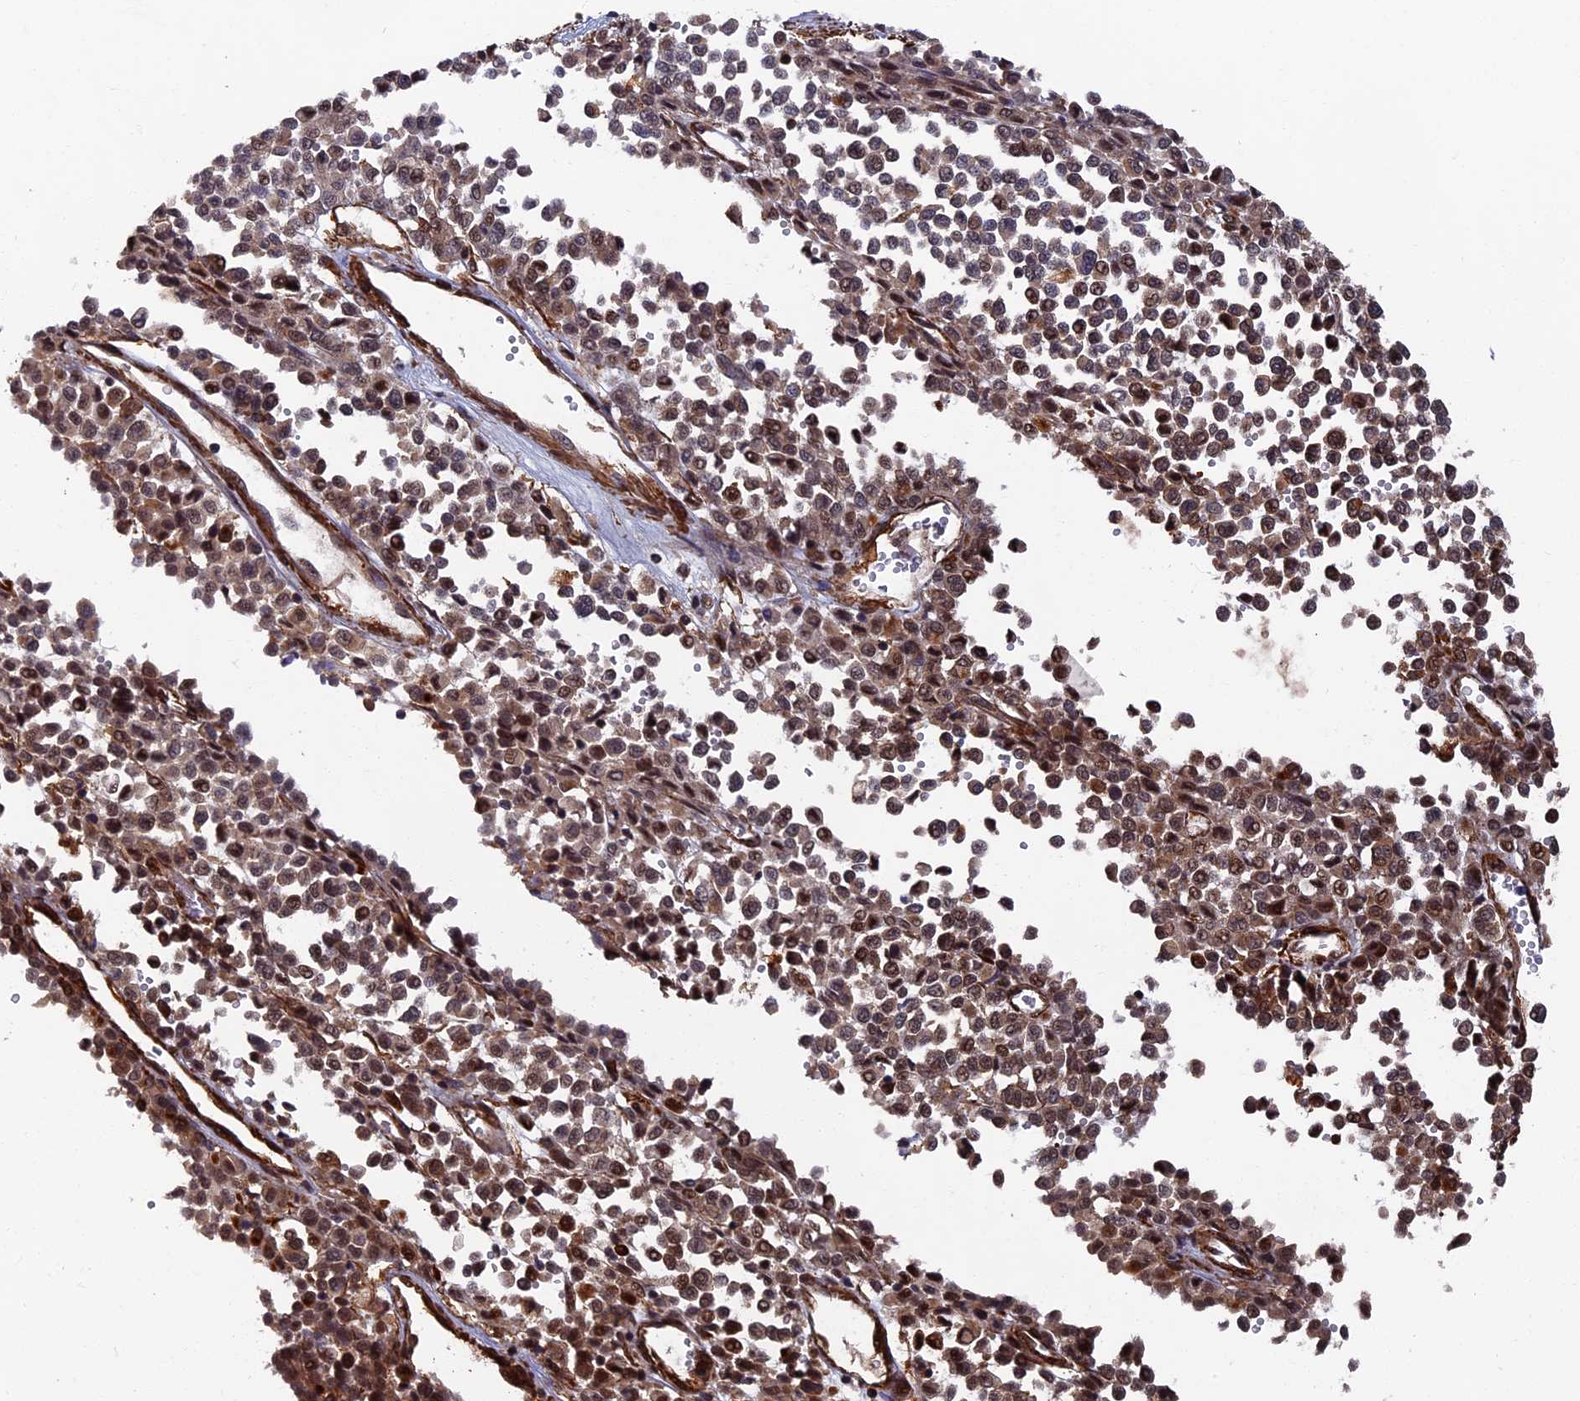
{"staining": {"intensity": "weak", "quantity": "25%-75%", "location": "nuclear"}, "tissue": "melanoma", "cell_type": "Tumor cells", "image_type": "cancer", "snomed": [{"axis": "morphology", "description": "Malignant melanoma, Metastatic site"}, {"axis": "topography", "description": "Pancreas"}], "caption": "Approximately 25%-75% of tumor cells in melanoma reveal weak nuclear protein expression as visualized by brown immunohistochemical staining.", "gene": "CTDP1", "patient": {"sex": "female", "age": 30}}